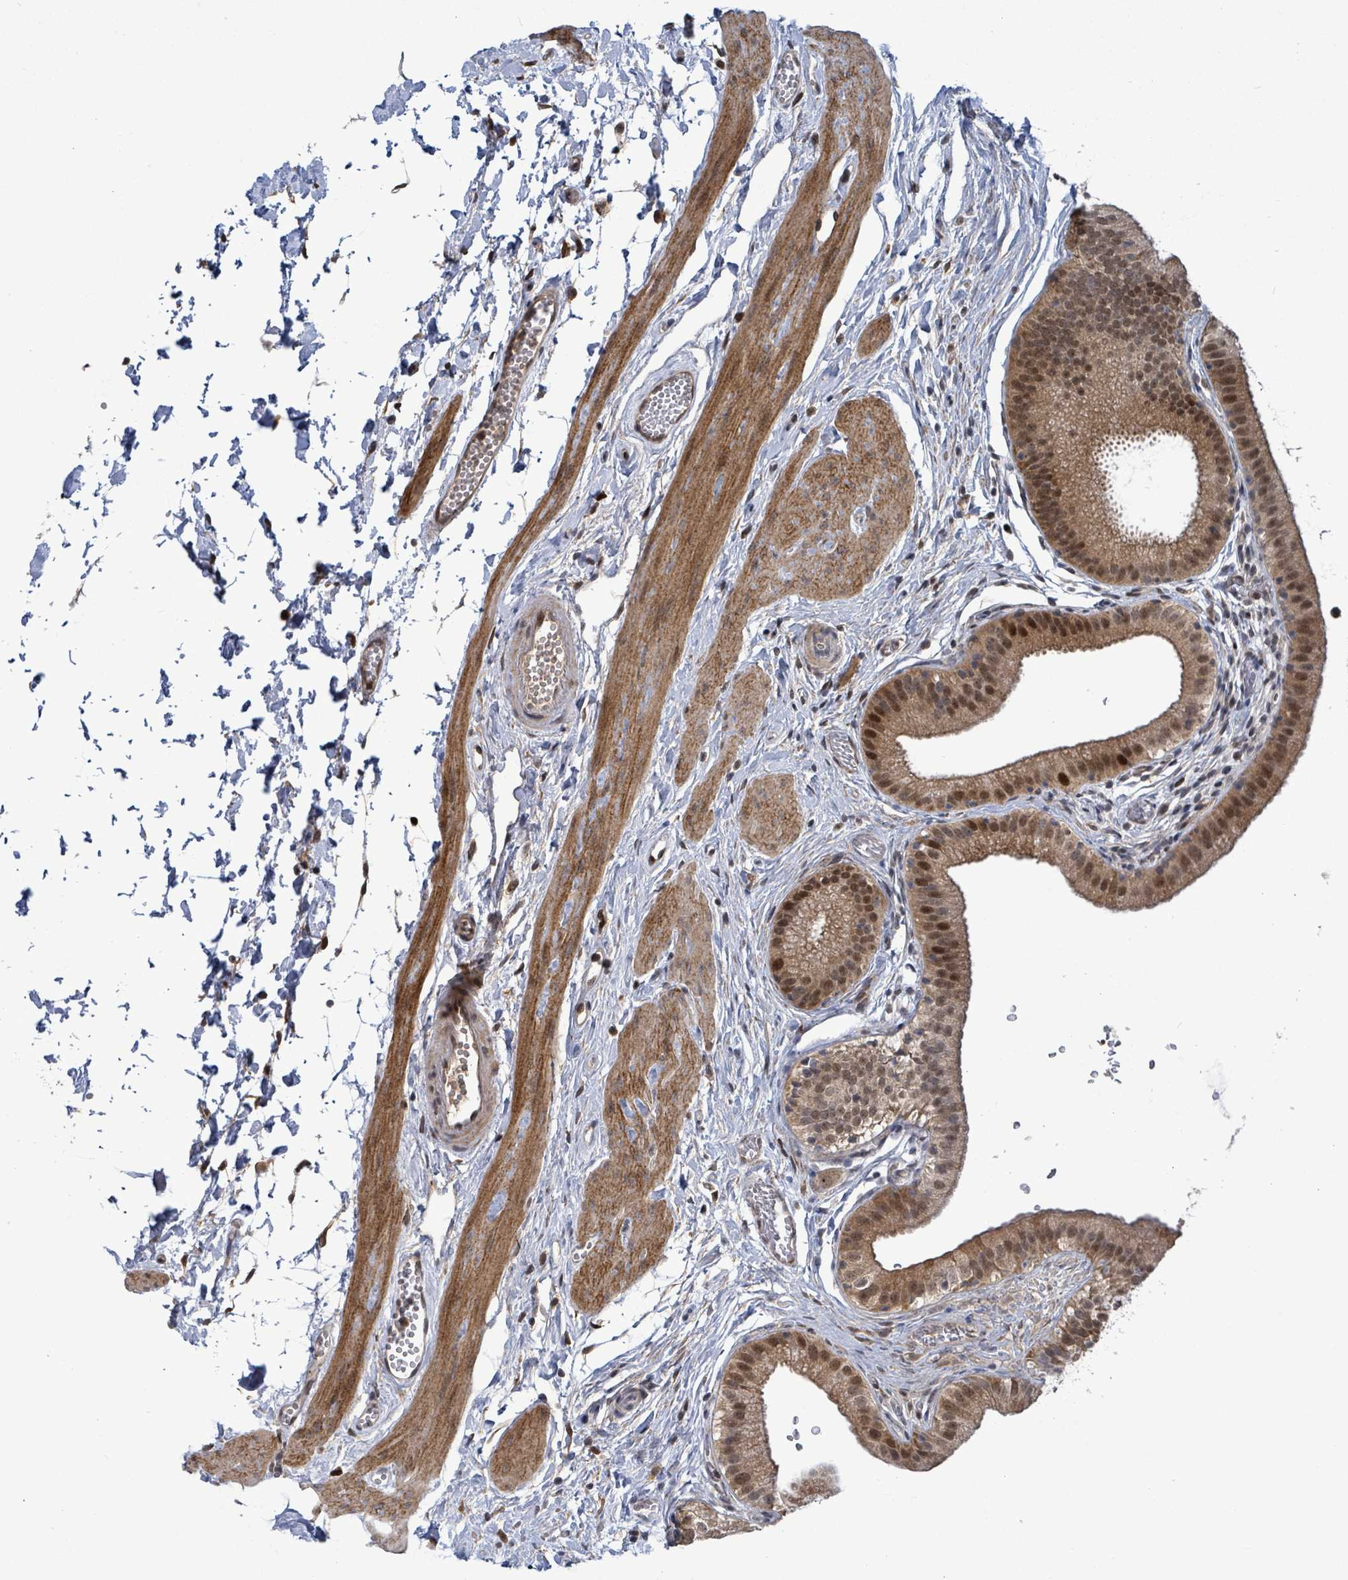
{"staining": {"intensity": "moderate", "quantity": ">75%", "location": "cytoplasmic/membranous,nuclear"}, "tissue": "gallbladder", "cell_type": "Glandular cells", "image_type": "normal", "snomed": [{"axis": "morphology", "description": "Normal tissue, NOS"}, {"axis": "topography", "description": "Gallbladder"}], "caption": "Approximately >75% of glandular cells in unremarkable human gallbladder reveal moderate cytoplasmic/membranous,nuclear protein positivity as visualized by brown immunohistochemical staining.", "gene": "FBXO6", "patient": {"sex": "female", "age": 54}}